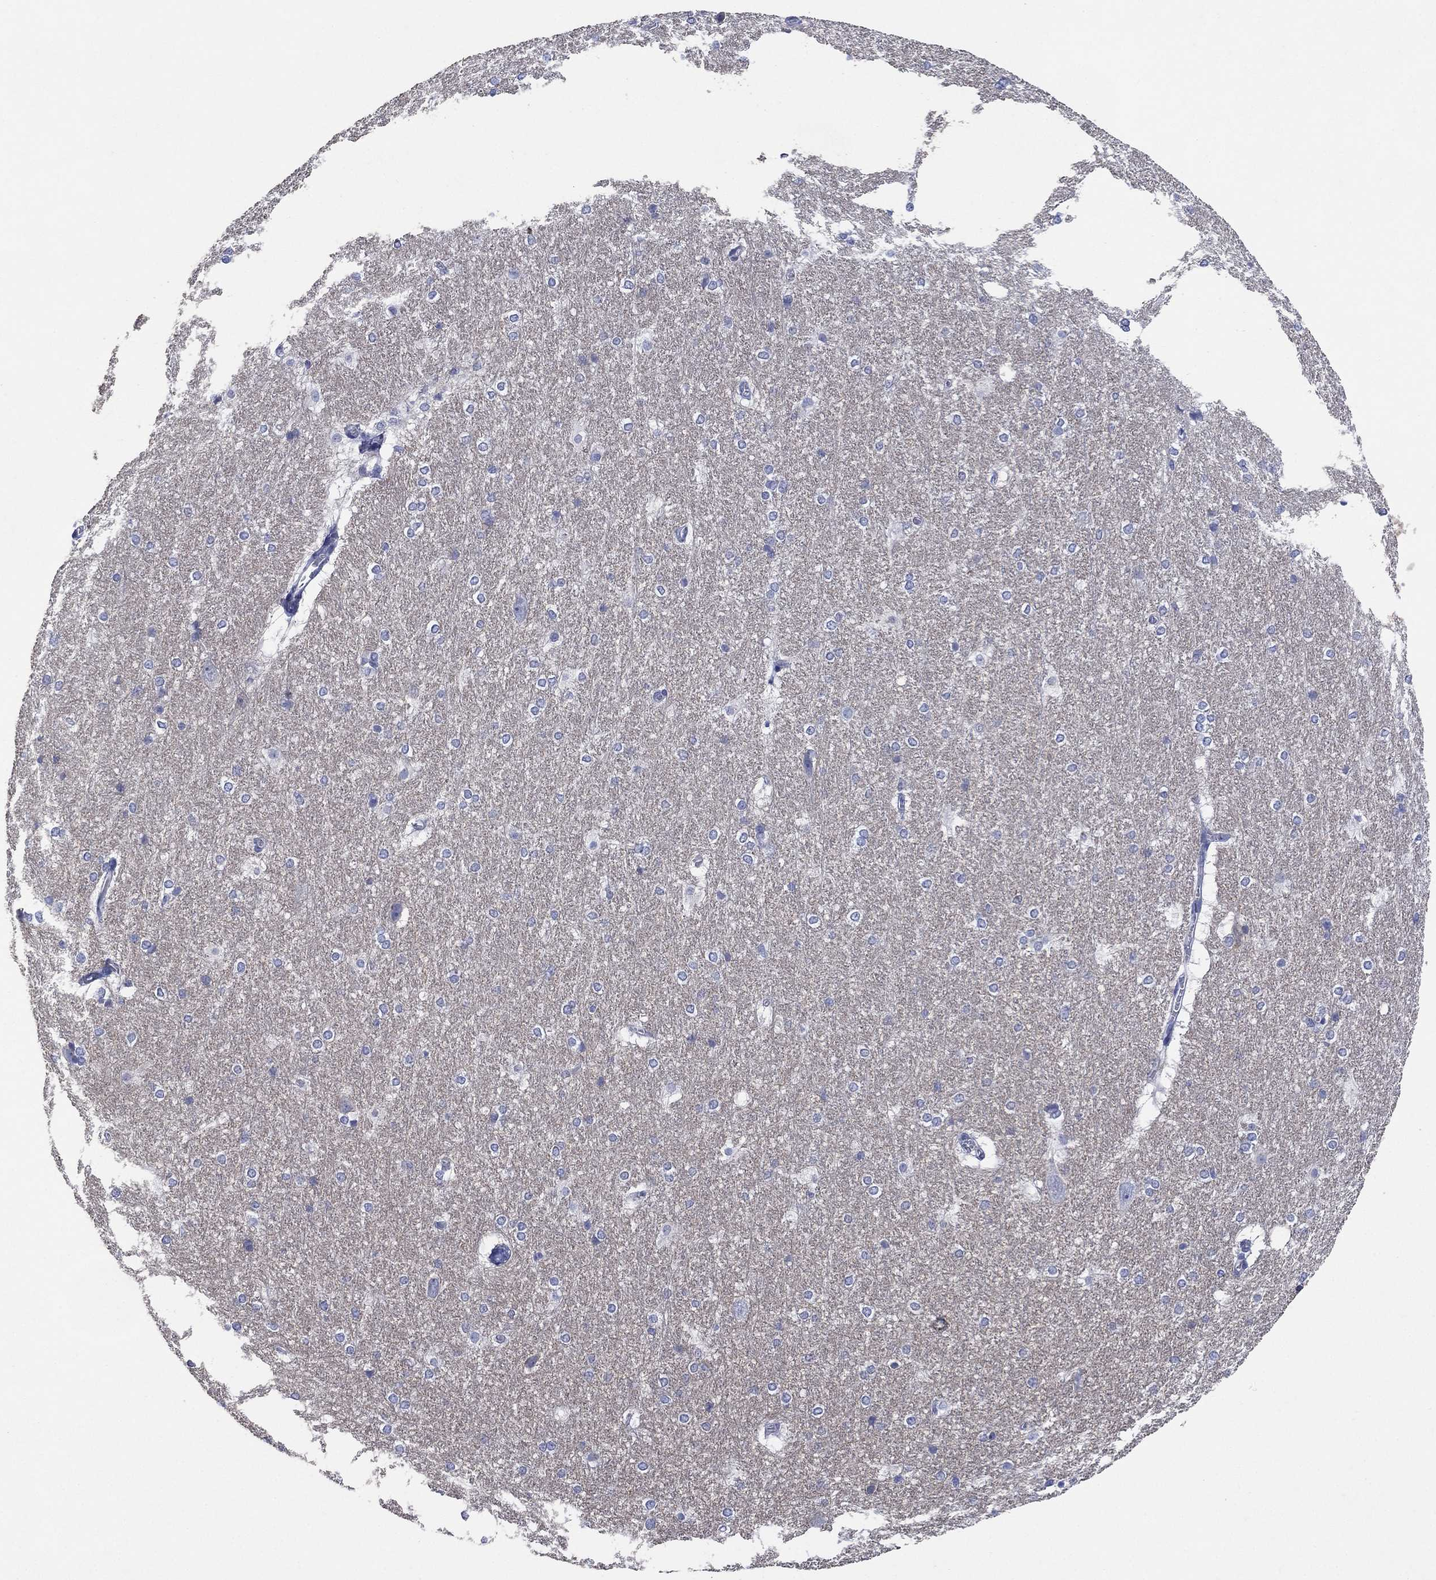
{"staining": {"intensity": "negative", "quantity": "none", "location": "none"}, "tissue": "hippocampus", "cell_type": "Glial cells", "image_type": "normal", "snomed": [{"axis": "morphology", "description": "Normal tissue, NOS"}, {"axis": "topography", "description": "Cerebral cortex"}, {"axis": "topography", "description": "Hippocampus"}], "caption": "IHC micrograph of normal human hippocampus stained for a protein (brown), which reveals no positivity in glial cells. (DAB (3,3'-diaminobenzidine) IHC, high magnification).", "gene": "CHRNA3", "patient": {"sex": "female", "age": 19}}